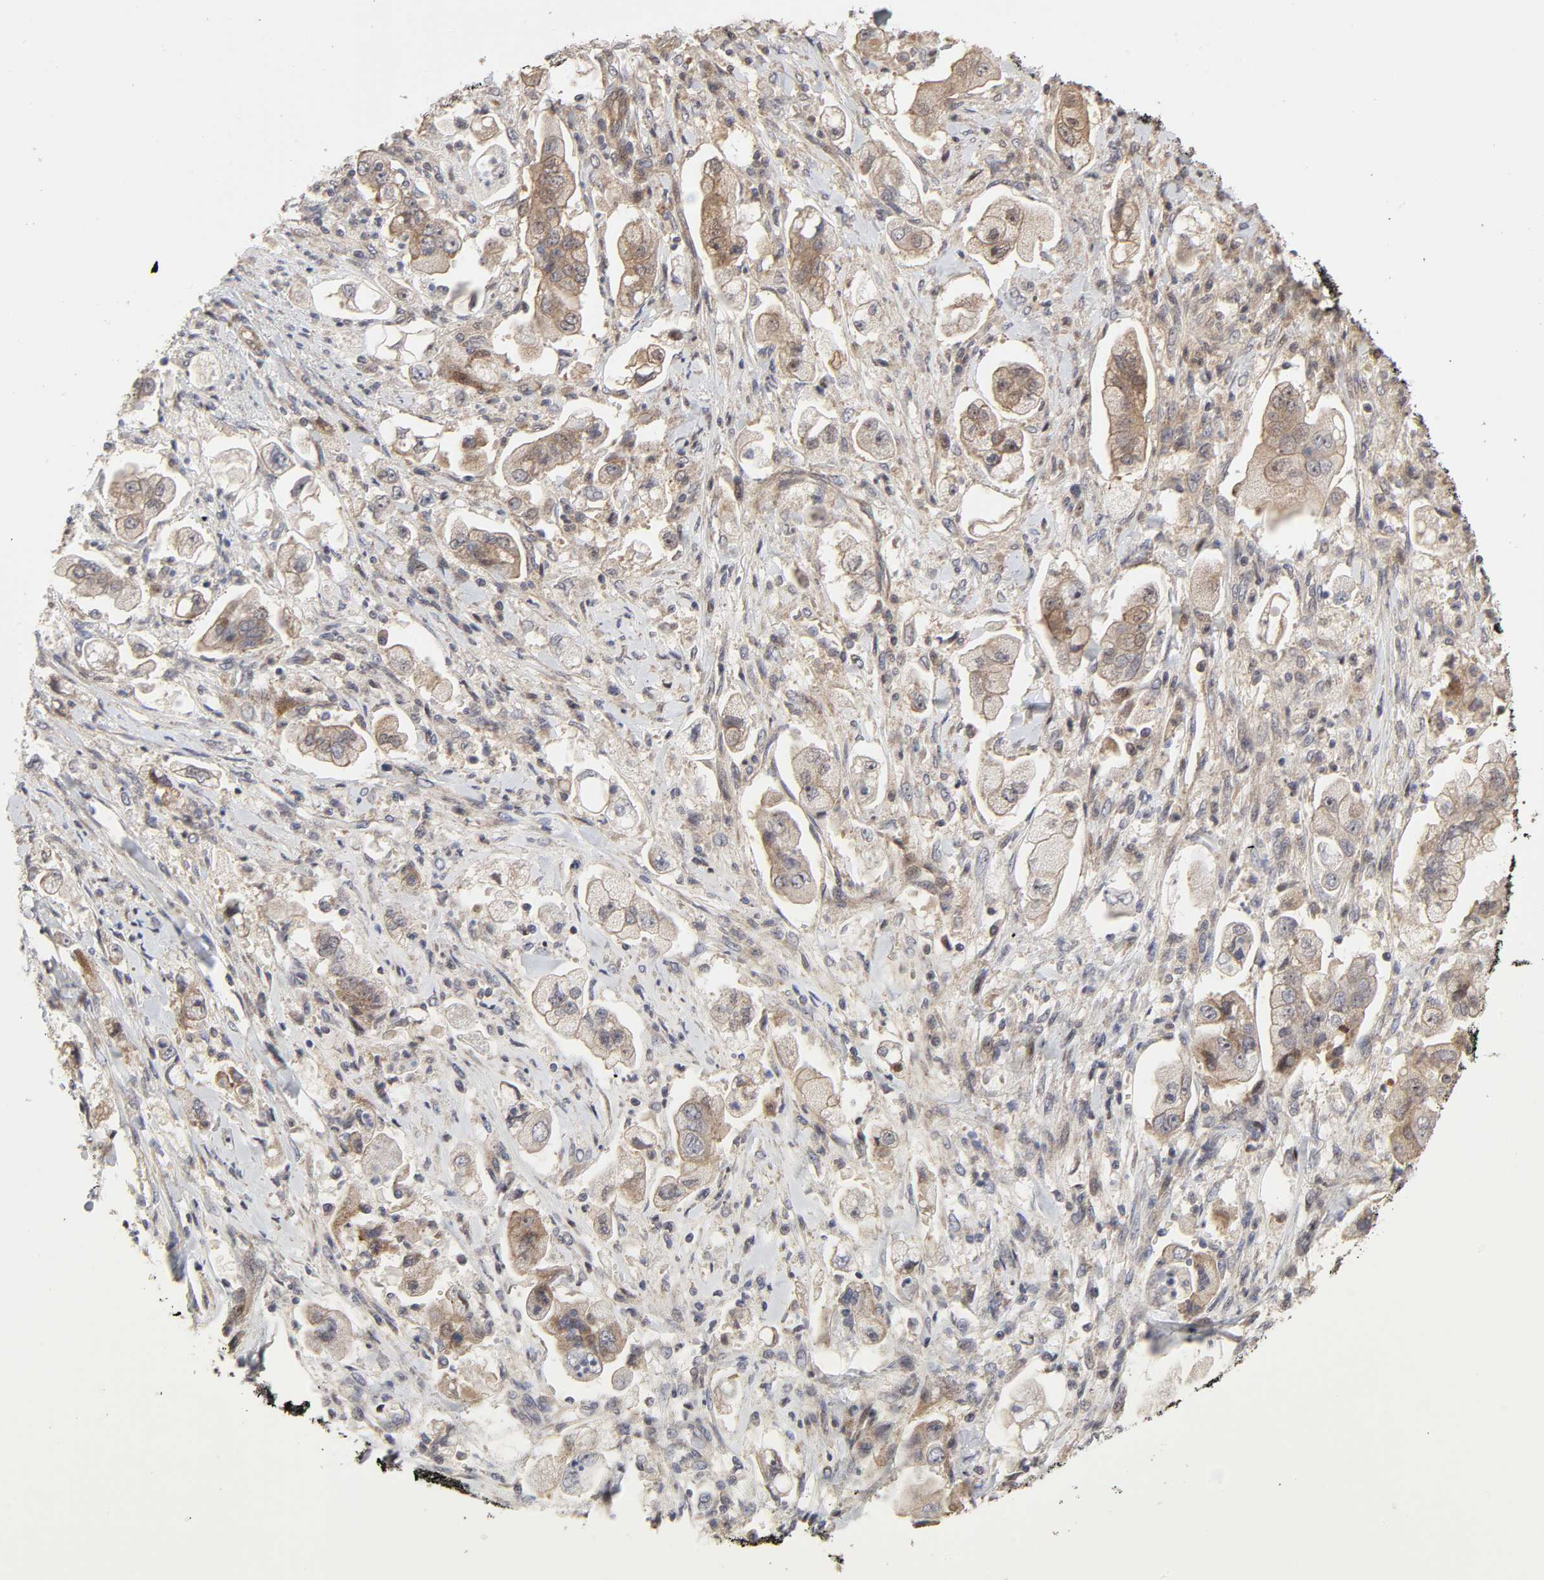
{"staining": {"intensity": "weak", "quantity": ">75%", "location": "cytoplasmic/membranous,nuclear"}, "tissue": "stomach cancer", "cell_type": "Tumor cells", "image_type": "cancer", "snomed": [{"axis": "morphology", "description": "Adenocarcinoma, NOS"}, {"axis": "topography", "description": "Stomach"}], "caption": "IHC image of human stomach adenocarcinoma stained for a protein (brown), which displays low levels of weak cytoplasmic/membranous and nuclear expression in approximately >75% of tumor cells.", "gene": "CASP9", "patient": {"sex": "male", "age": 62}}